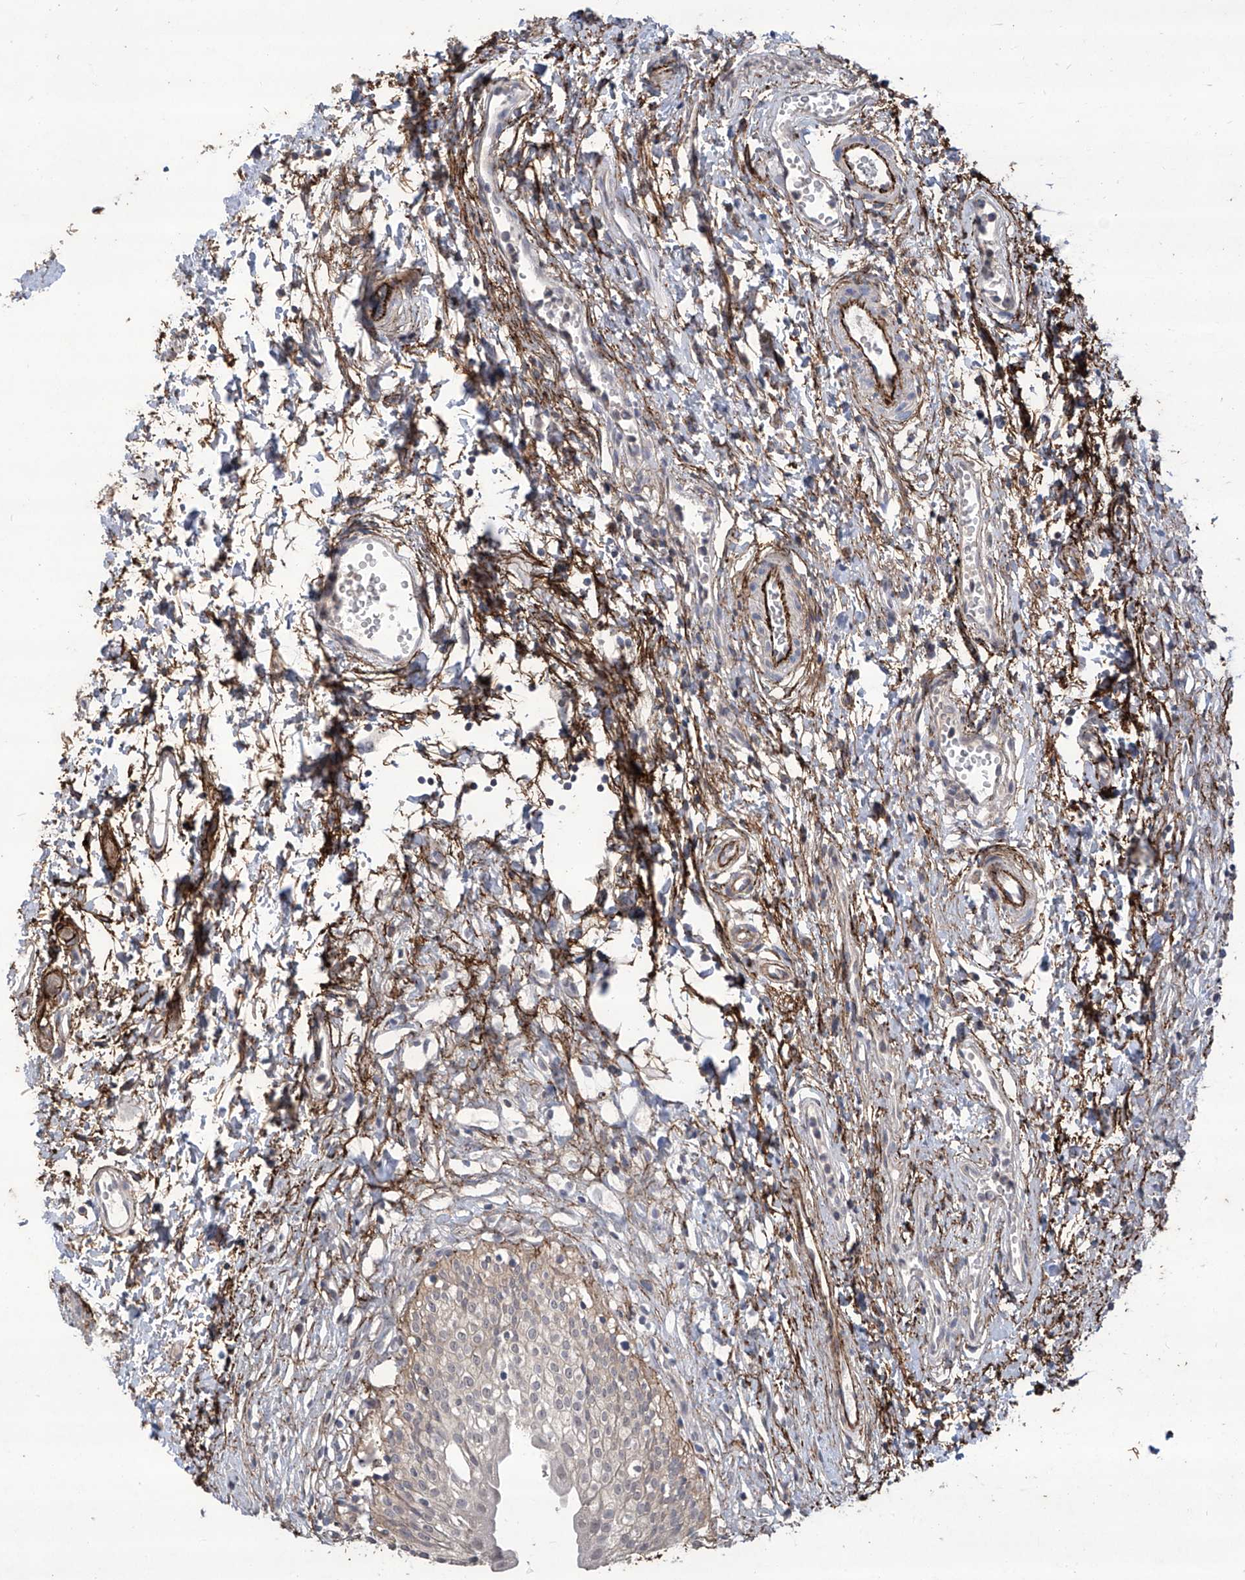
{"staining": {"intensity": "weak", "quantity": "<25%", "location": "cytoplasmic/membranous"}, "tissue": "urinary bladder", "cell_type": "Urothelial cells", "image_type": "normal", "snomed": [{"axis": "morphology", "description": "Normal tissue, NOS"}, {"axis": "topography", "description": "Urinary bladder"}], "caption": "This is a photomicrograph of IHC staining of normal urinary bladder, which shows no positivity in urothelial cells.", "gene": "TXNIP", "patient": {"sex": "male", "age": 51}}